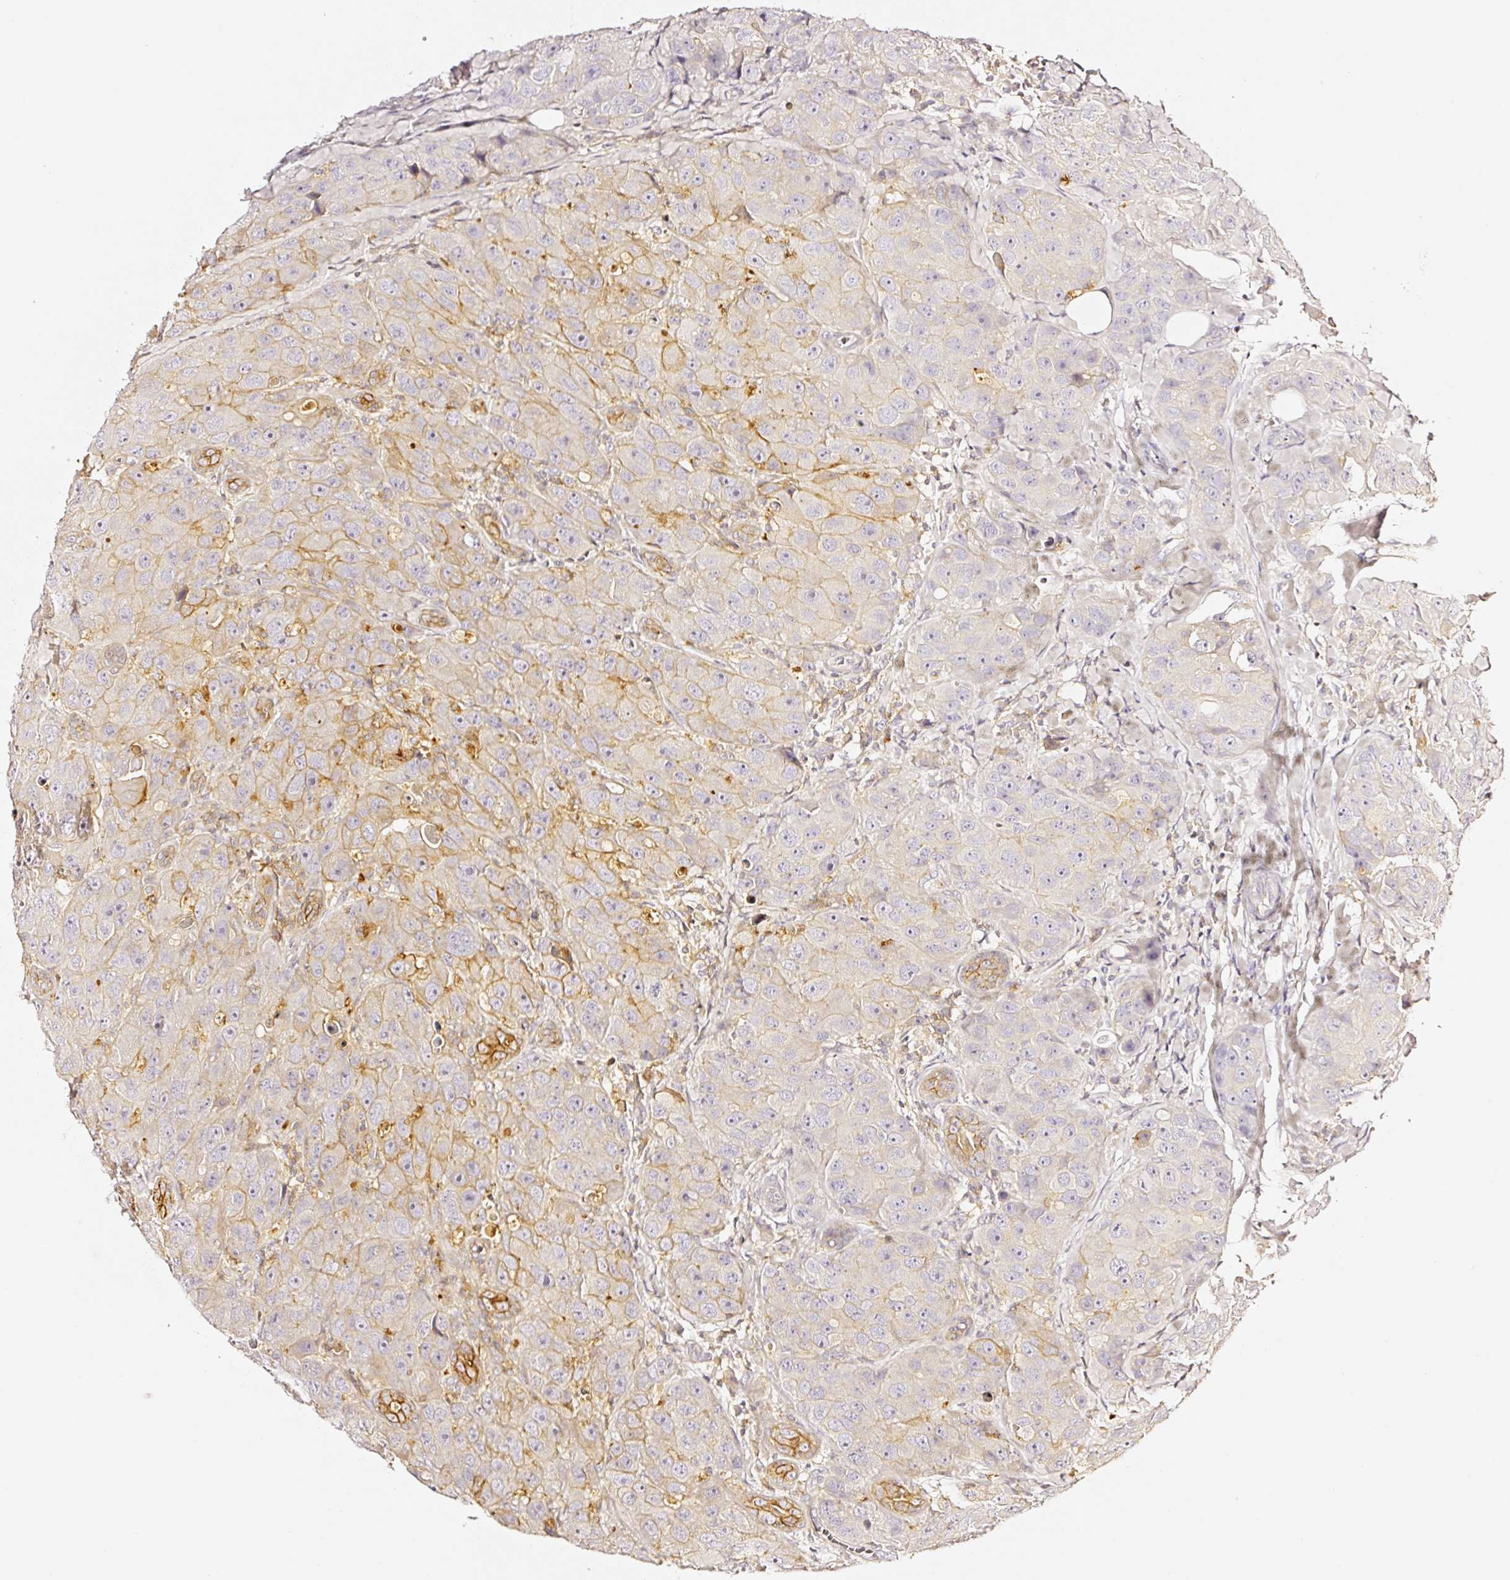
{"staining": {"intensity": "moderate", "quantity": "<25%", "location": "cytoplasmic/membranous"}, "tissue": "breast cancer", "cell_type": "Tumor cells", "image_type": "cancer", "snomed": [{"axis": "morphology", "description": "Duct carcinoma"}, {"axis": "topography", "description": "Breast"}], "caption": "Immunohistochemical staining of invasive ductal carcinoma (breast) shows low levels of moderate cytoplasmic/membranous protein staining in about <25% of tumor cells.", "gene": "CD47", "patient": {"sex": "female", "age": 43}}